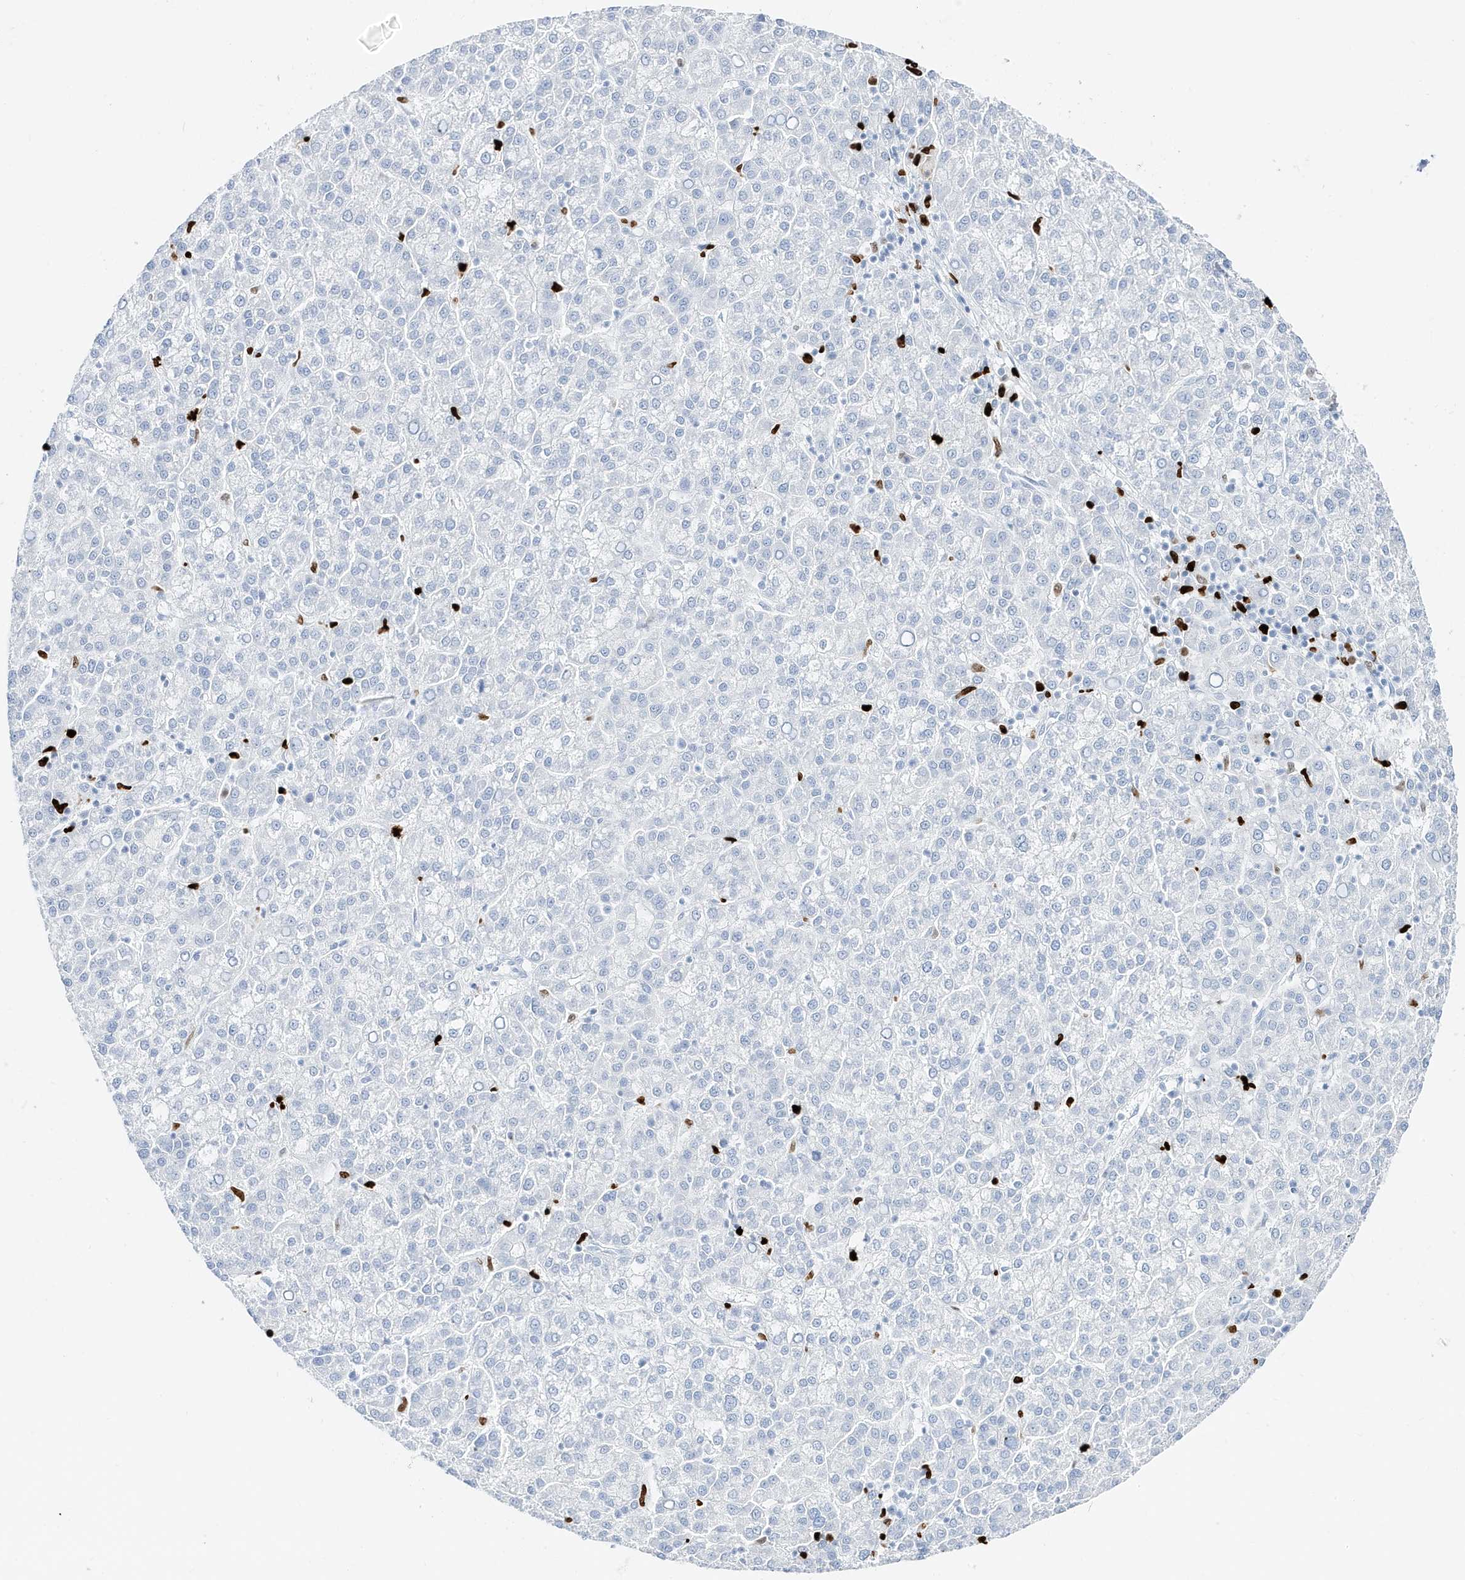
{"staining": {"intensity": "negative", "quantity": "none", "location": "none"}, "tissue": "liver cancer", "cell_type": "Tumor cells", "image_type": "cancer", "snomed": [{"axis": "morphology", "description": "Carcinoma, Hepatocellular, NOS"}, {"axis": "topography", "description": "Liver"}], "caption": "Histopathology image shows no protein staining in tumor cells of liver cancer tissue. (DAB immunohistochemistry, high magnification).", "gene": "MNDA", "patient": {"sex": "female", "age": 58}}